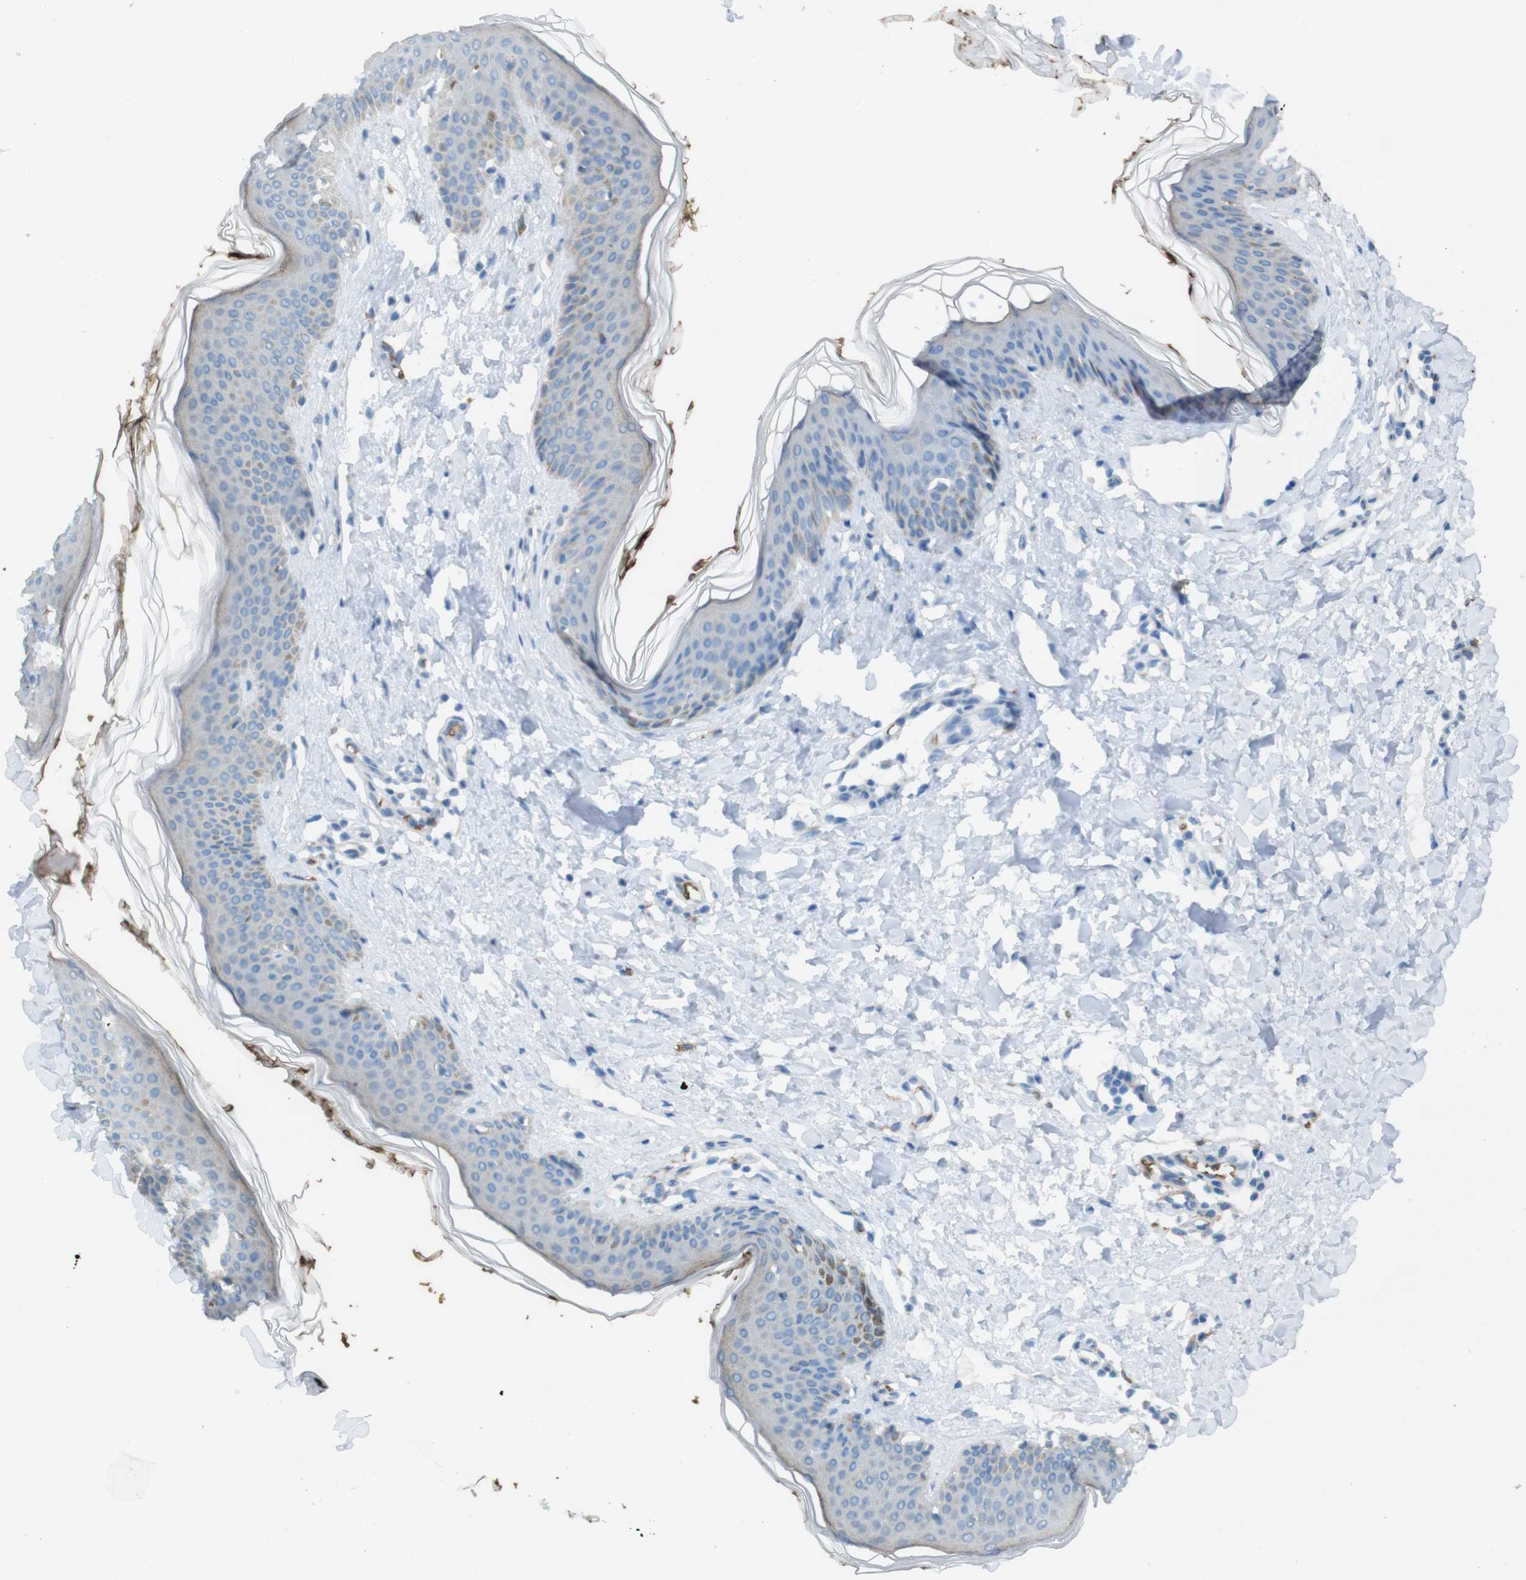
{"staining": {"intensity": "negative", "quantity": "none", "location": "none"}, "tissue": "skin", "cell_type": "Fibroblasts", "image_type": "normal", "snomed": [{"axis": "morphology", "description": "Normal tissue, NOS"}, {"axis": "topography", "description": "Skin"}], "caption": "This image is of normal skin stained with IHC to label a protein in brown with the nuclei are counter-stained blue. There is no positivity in fibroblasts. (DAB immunohistochemistry (IHC) with hematoxylin counter stain).", "gene": "GYPA", "patient": {"sex": "female", "age": 17}}